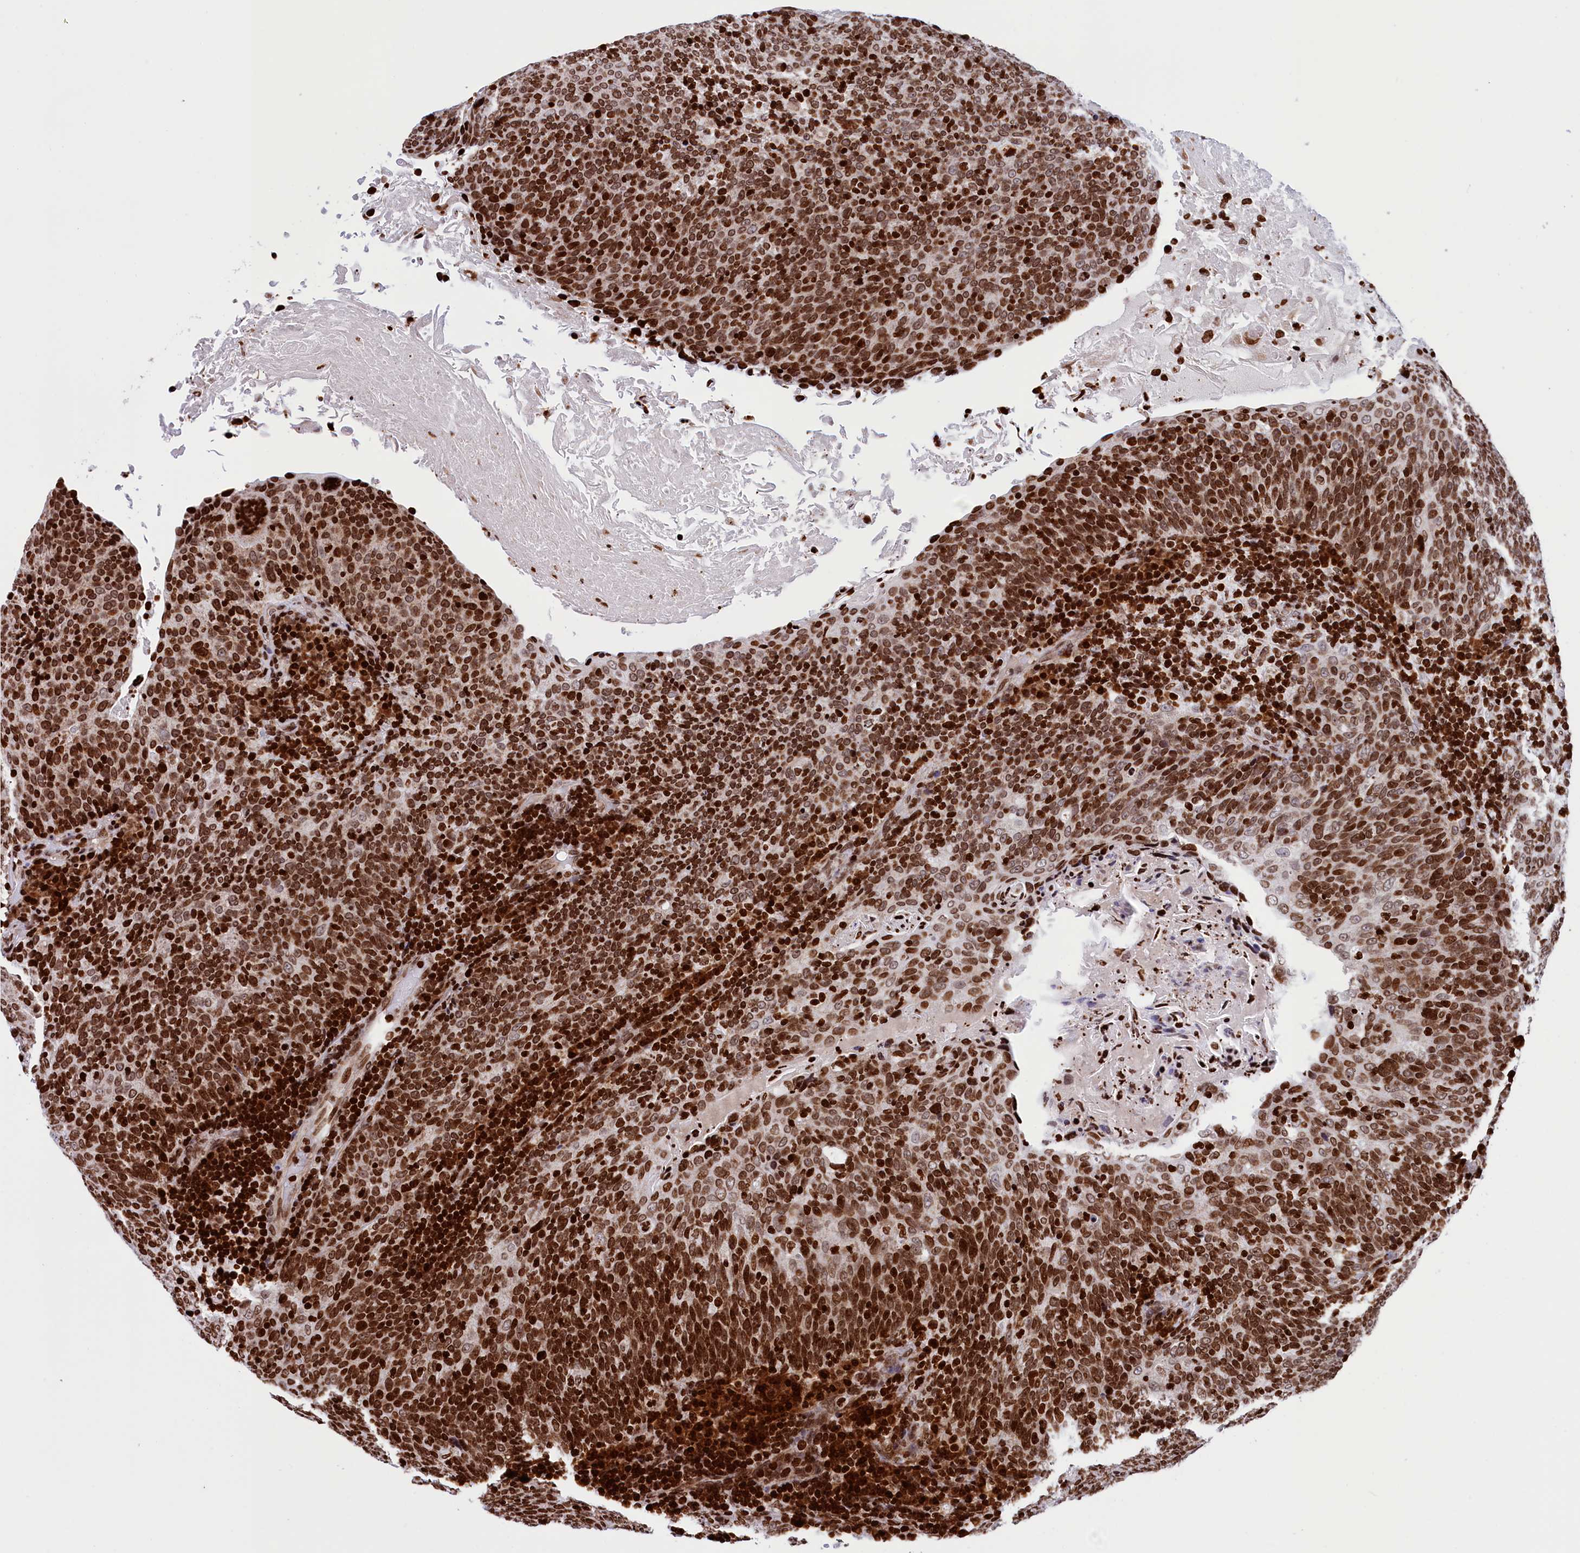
{"staining": {"intensity": "strong", "quantity": ">75%", "location": "nuclear"}, "tissue": "head and neck cancer", "cell_type": "Tumor cells", "image_type": "cancer", "snomed": [{"axis": "morphology", "description": "Squamous cell carcinoma, NOS"}, {"axis": "morphology", "description": "Squamous cell carcinoma, metastatic, NOS"}, {"axis": "topography", "description": "Lymph node"}, {"axis": "topography", "description": "Head-Neck"}], "caption": "There is high levels of strong nuclear staining in tumor cells of head and neck cancer, as demonstrated by immunohistochemical staining (brown color).", "gene": "TIMM29", "patient": {"sex": "male", "age": 62}}